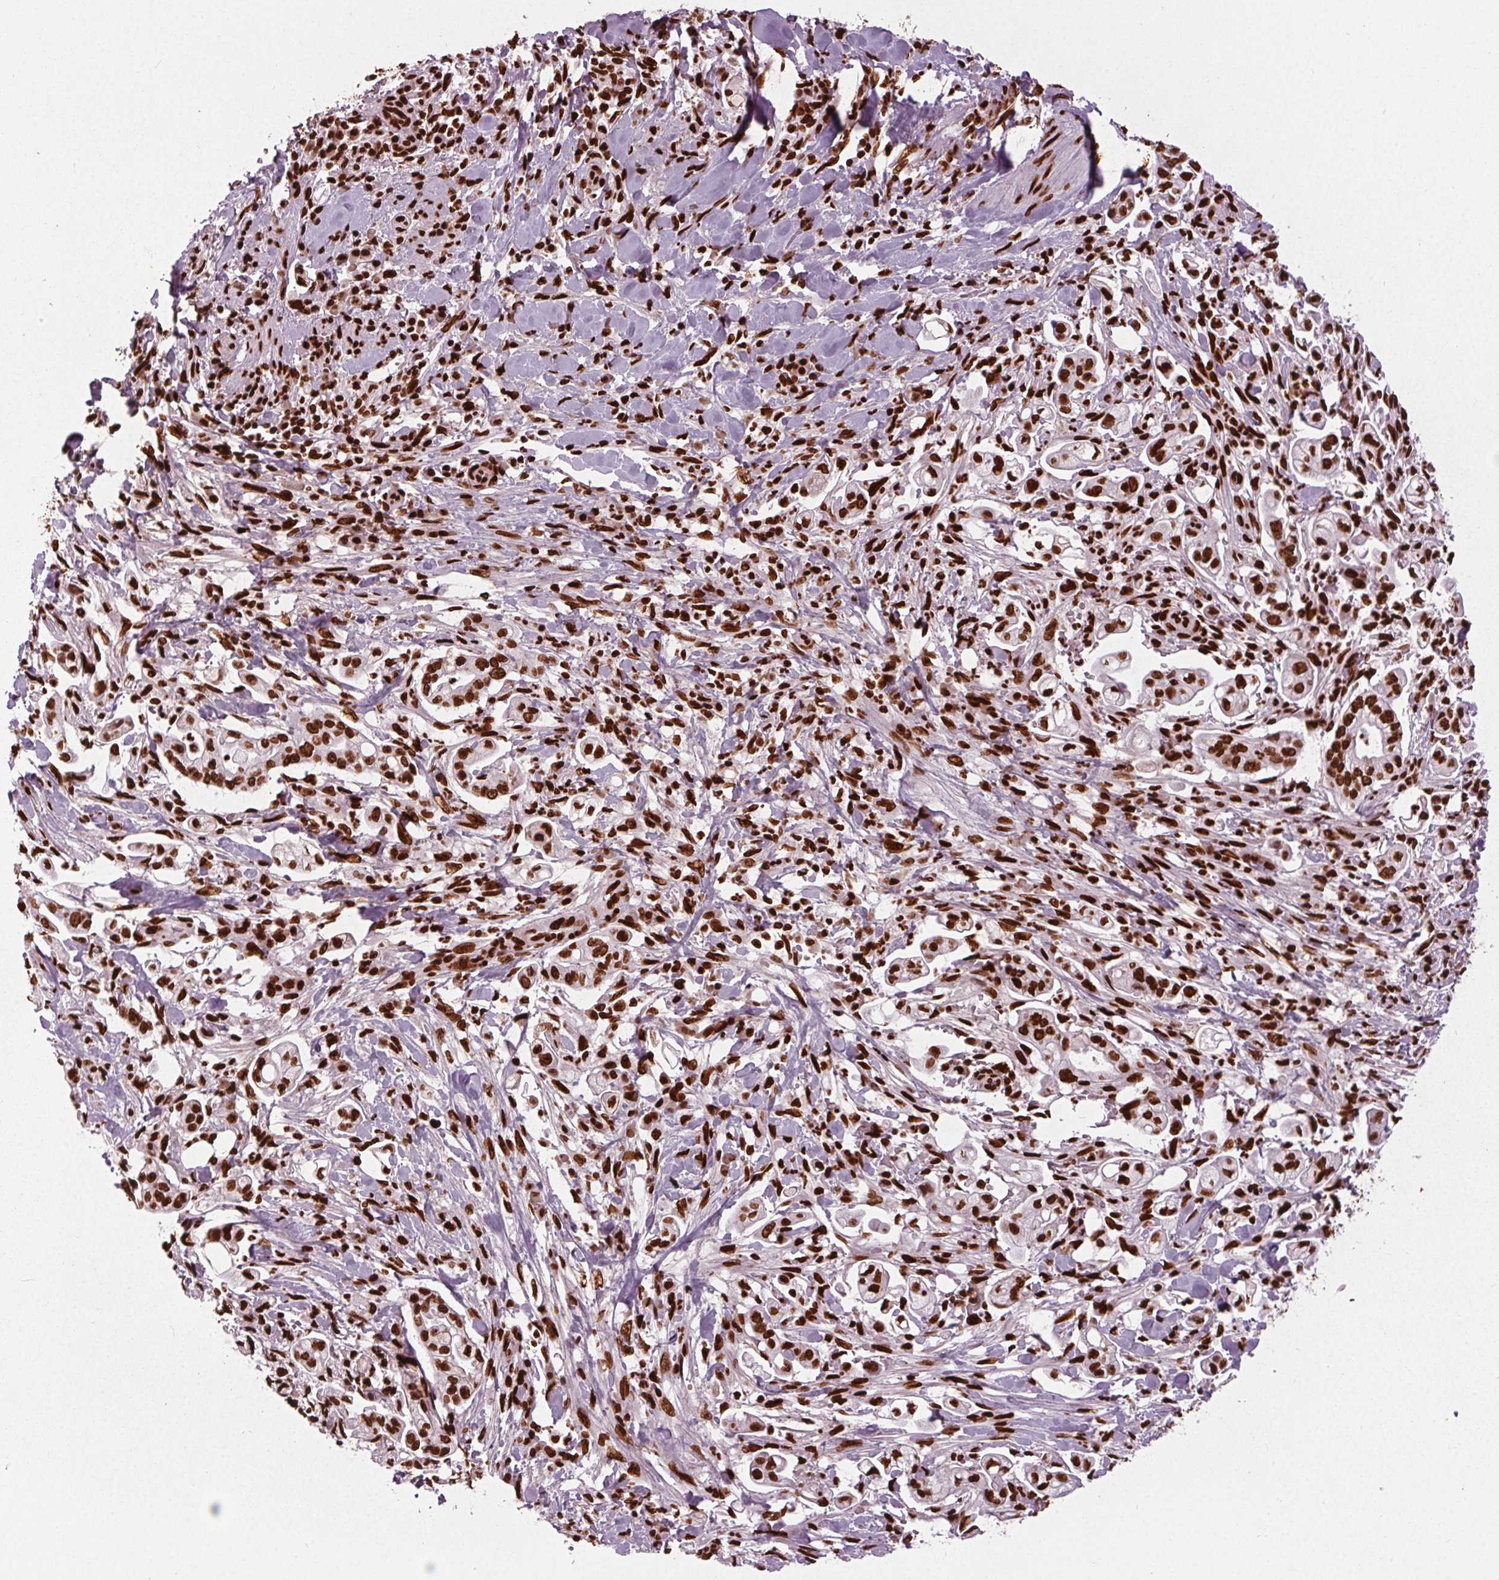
{"staining": {"intensity": "strong", "quantity": ">75%", "location": "nuclear"}, "tissue": "pancreatic cancer", "cell_type": "Tumor cells", "image_type": "cancer", "snomed": [{"axis": "morphology", "description": "Adenocarcinoma, NOS"}, {"axis": "topography", "description": "Pancreas"}], "caption": "Strong nuclear positivity for a protein is identified in about >75% of tumor cells of pancreatic cancer (adenocarcinoma) using immunohistochemistry (IHC).", "gene": "BRD4", "patient": {"sex": "female", "age": 69}}